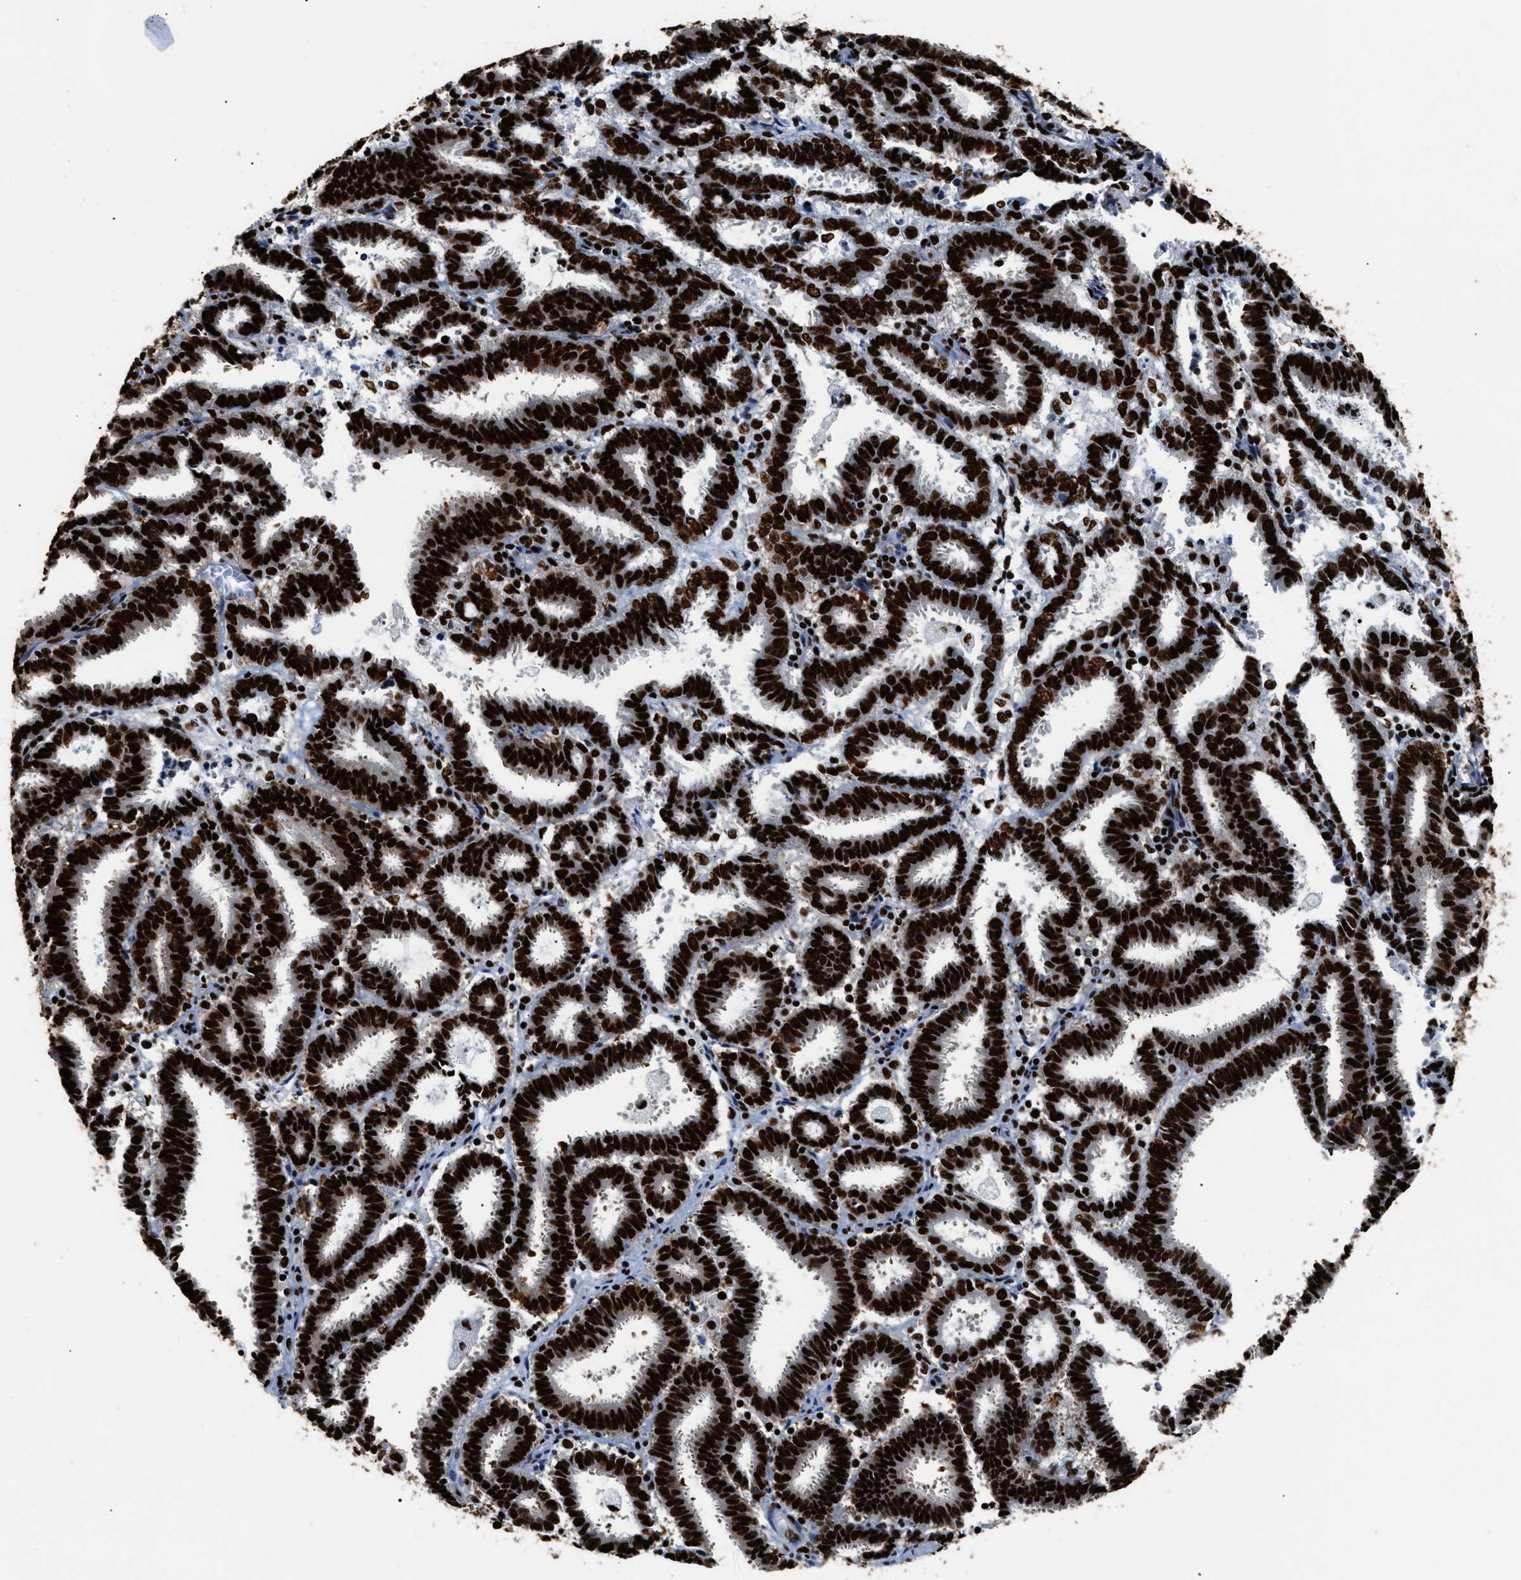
{"staining": {"intensity": "strong", "quantity": ">75%", "location": "nuclear"}, "tissue": "endometrial cancer", "cell_type": "Tumor cells", "image_type": "cancer", "snomed": [{"axis": "morphology", "description": "Adenocarcinoma, NOS"}, {"axis": "topography", "description": "Uterus"}], "caption": "High-power microscopy captured an immunohistochemistry (IHC) photomicrograph of endometrial cancer, revealing strong nuclear positivity in about >75% of tumor cells.", "gene": "HNRNPM", "patient": {"sex": "female", "age": 83}}